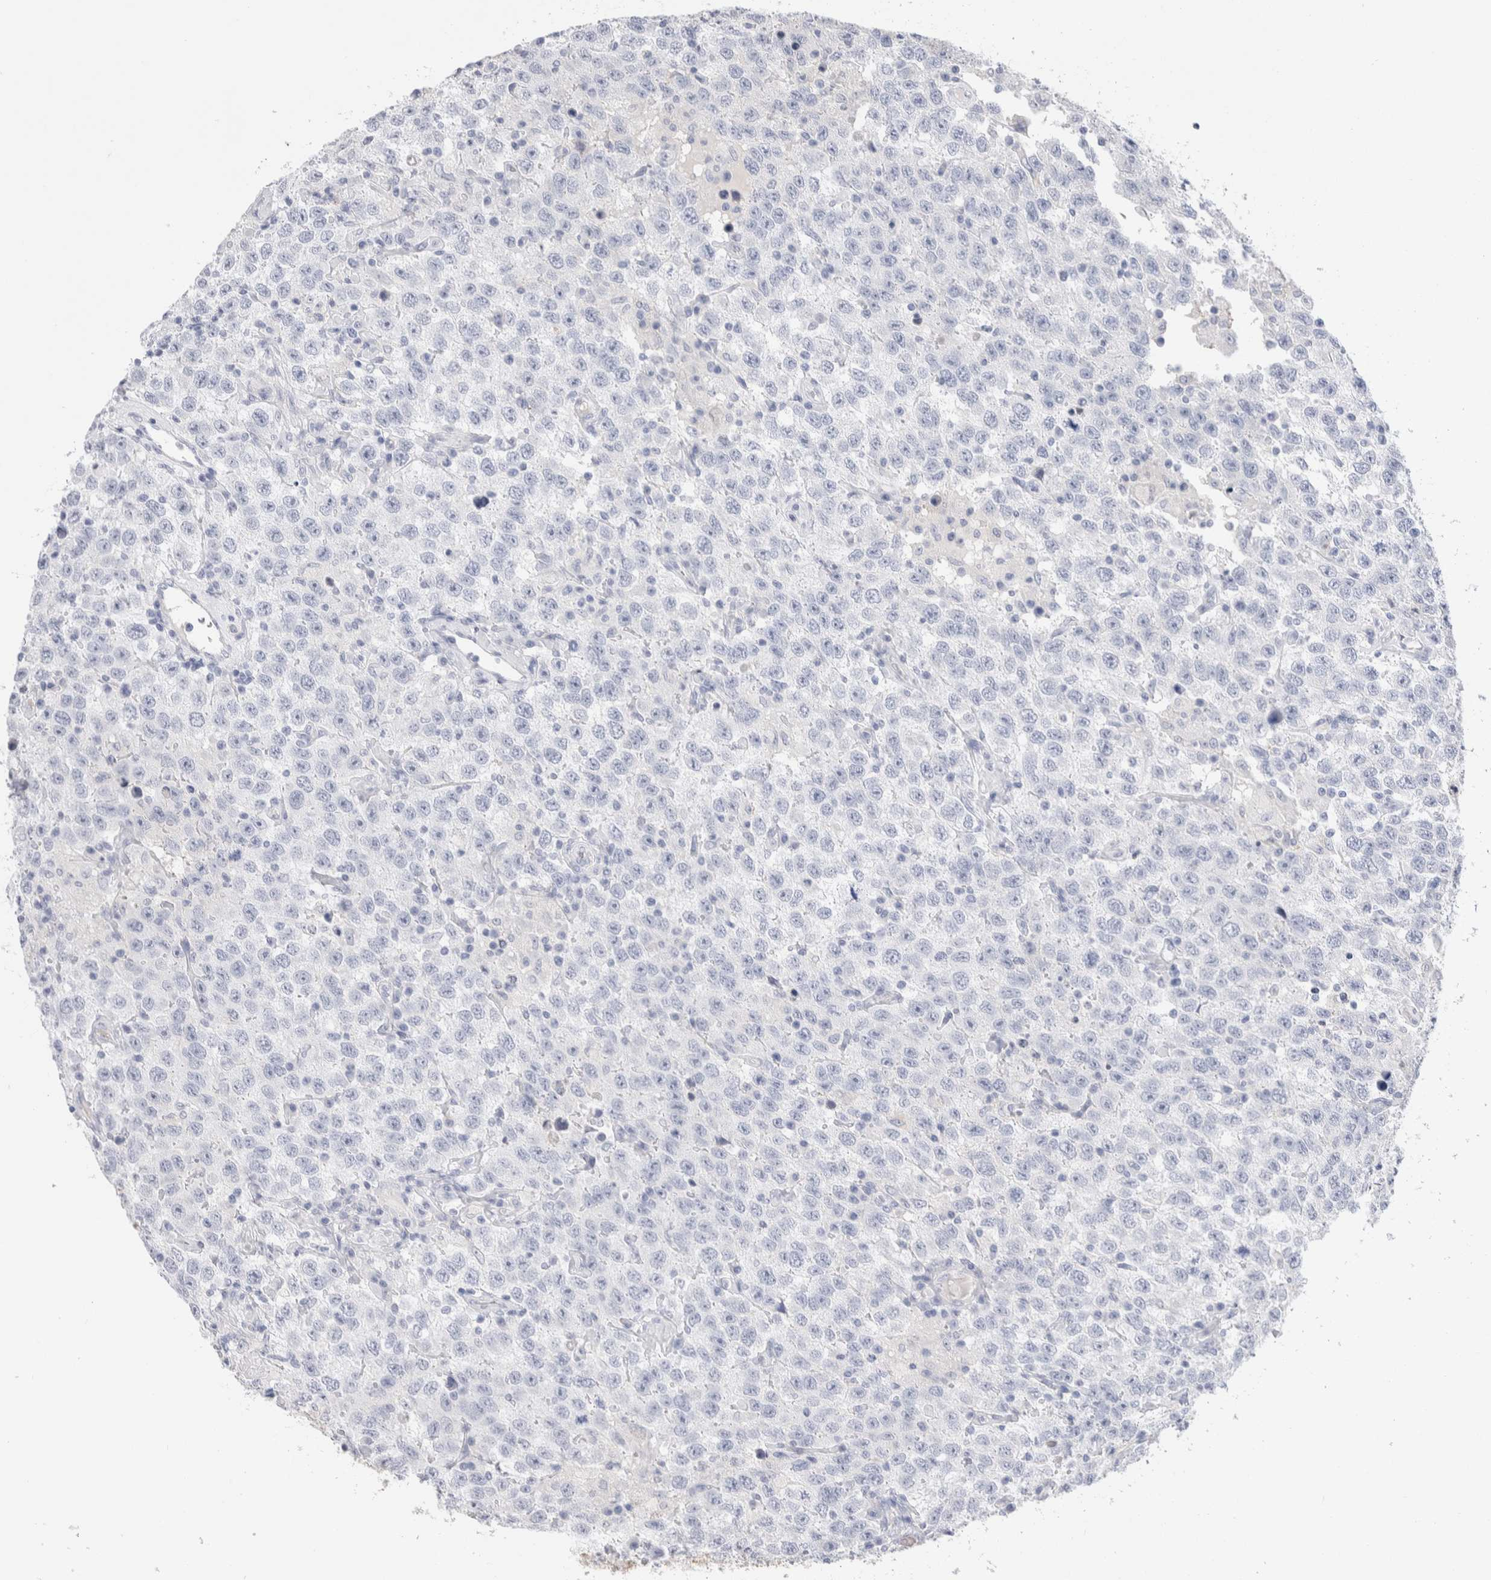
{"staining": {"intensity": "negative", "quantity": "none", "location": "none"}, "tissue": "testis cancer", "cell_type": "Tumor cells", "image_type": "cancer", "snomed": [{"axis": "morphology", "description": "Seminoma, NOS"}, {"axis": "topography", "description": "Testis"}], "caption": "Immunohistochemistry micrograph of human seminoma (testis) stained for a protein (brown), which displays no positivity in tumor cells. (IHC, brightfield microscopy, high magnification).", "gene": "GDA", "patient": {"sex": "male", "age": 41}}